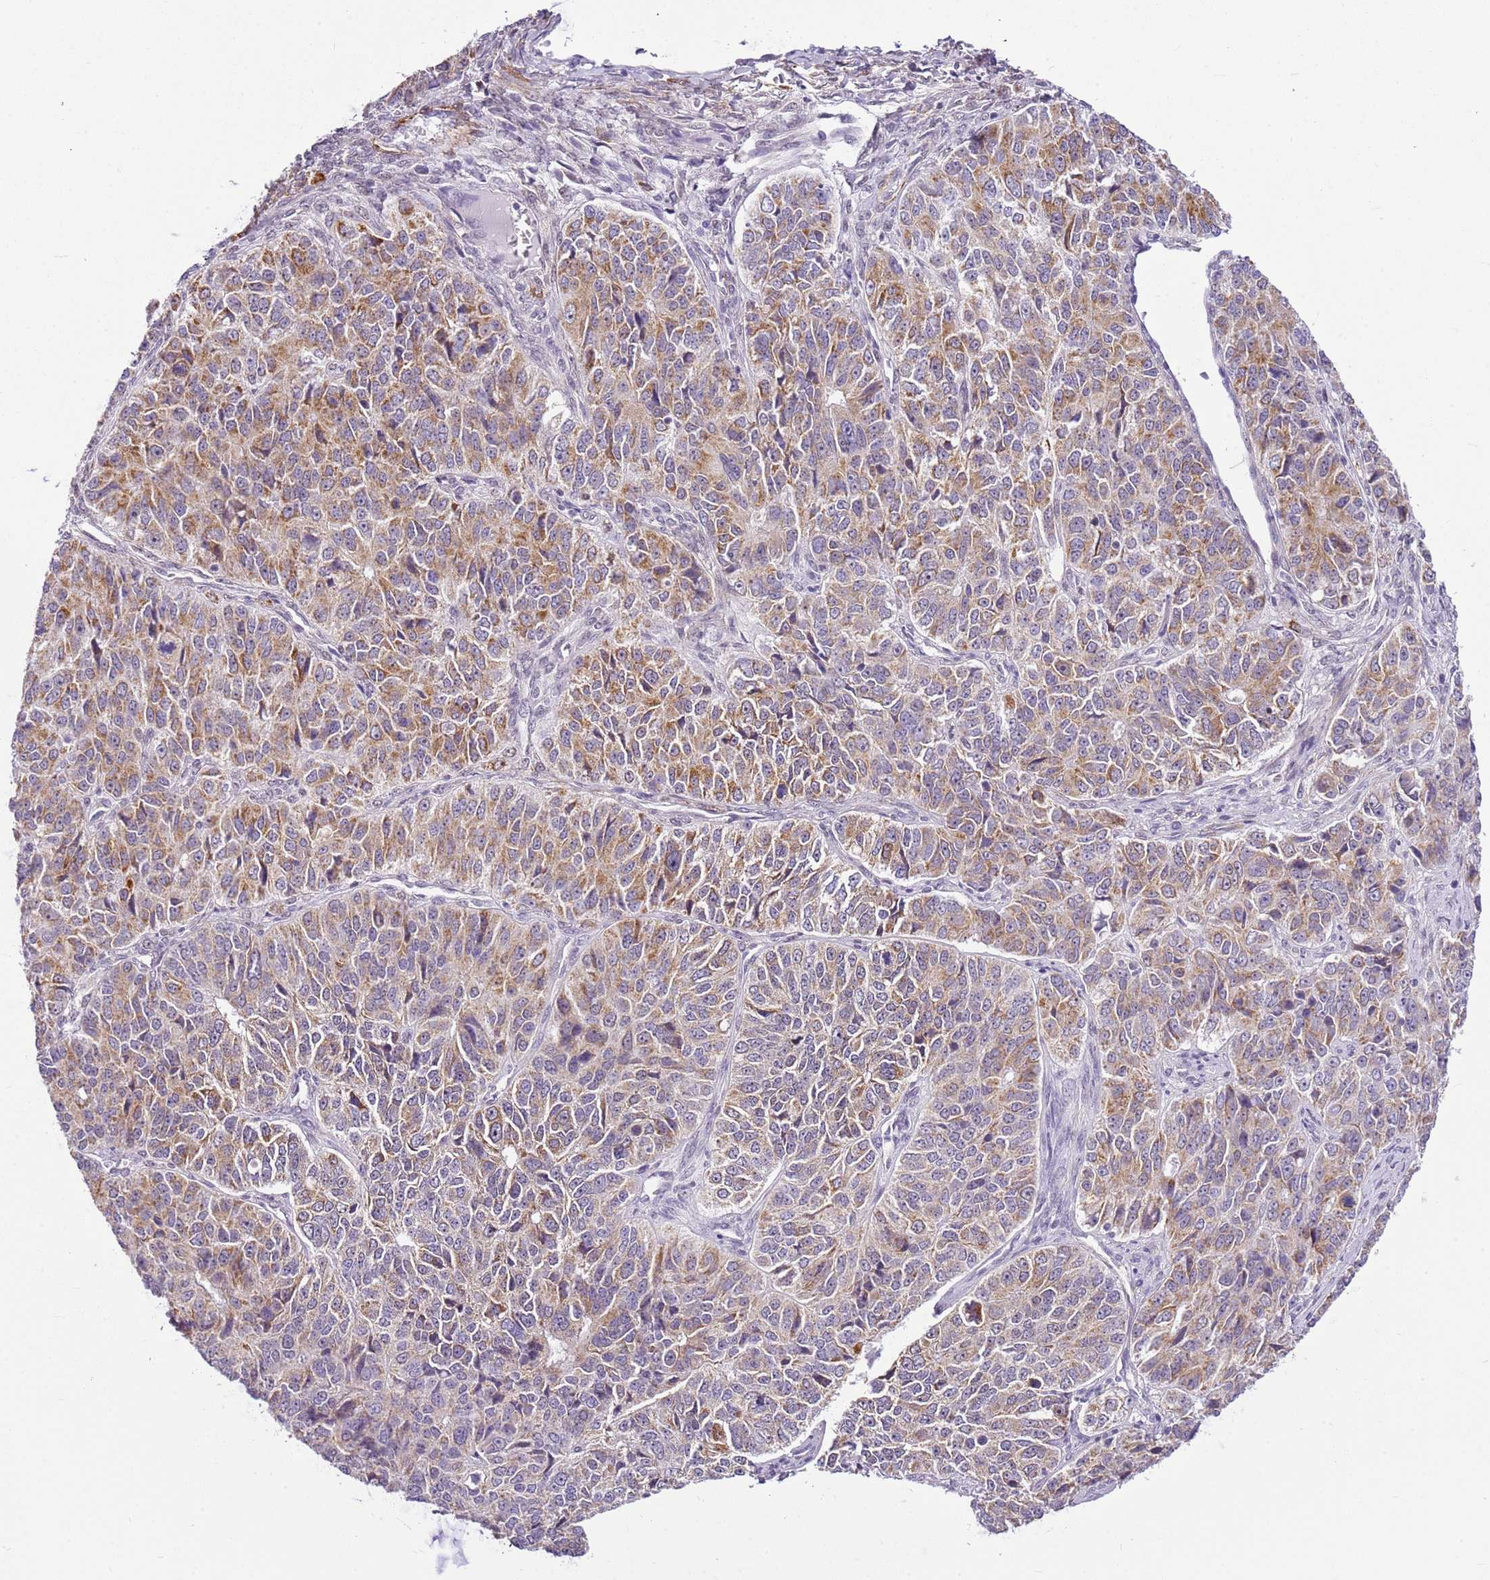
{"staining": {"intensity": "moderate", "quantity": ">75%", "location": "cytoplasmic/membranous"}, "tissue": "ovarian cancer", "cell_type": "Tumor cells", "image_type": "cancer", "snomed": [{"axis": "morphology", "description": "Carcinoma, endometroid"}, {"axis": "topography", "description": "Ovary"}], "caption": "Tumor cells display medium levels of moderate cytoplasmic/membranous positivity in about >75% of cells in human endometroid carcinoma (ovarian).", "gene": "SMIM4", "patient": {"sex": "female", "age": 51}}